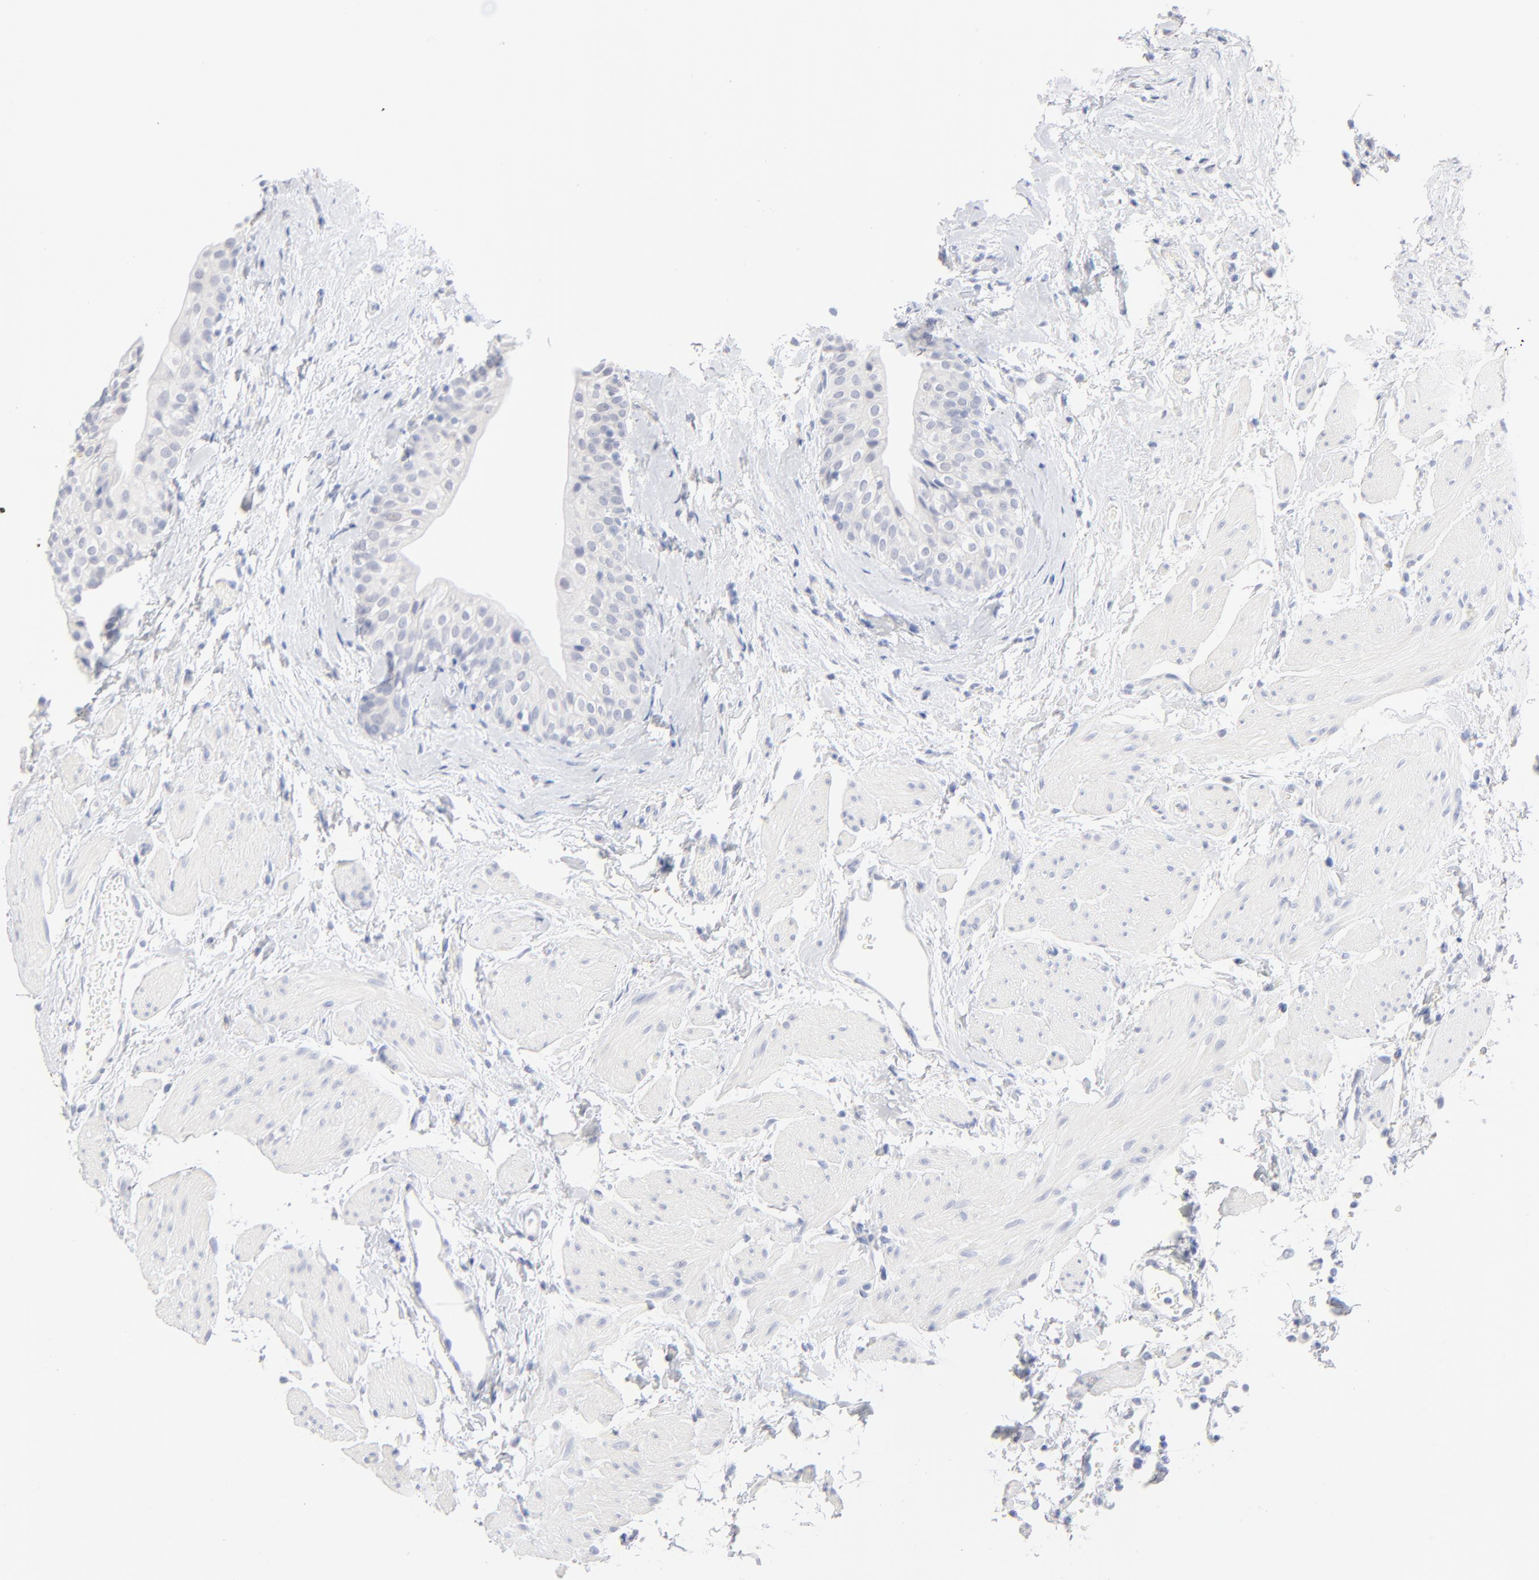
{"staining": {"intensity": "weak", "quantity": "<25%", "location": "nuclear"}, "tissue": "urinary bladder", "cell_type": "Urothelial cells", "image_type": "normal", "snomed": [{"axis": "morphology", "description": "Normal tissue, NOS"}, {"axis": "topography", "description": "Urinary bladder"}], "caption": "A high-resolution micrograph shows immunohistochemistry (IHC) staining of unremarkable urinary bladder, which shows no significant expression in urothelial cells. The staining was performed using DAB to visualize the protein expression in brown, while the nuclei were stained in blue with hematoxylin (Magnification: 20x).", "gene": "ONECUT1", "patient": {"sex": "male", "age": 59}}